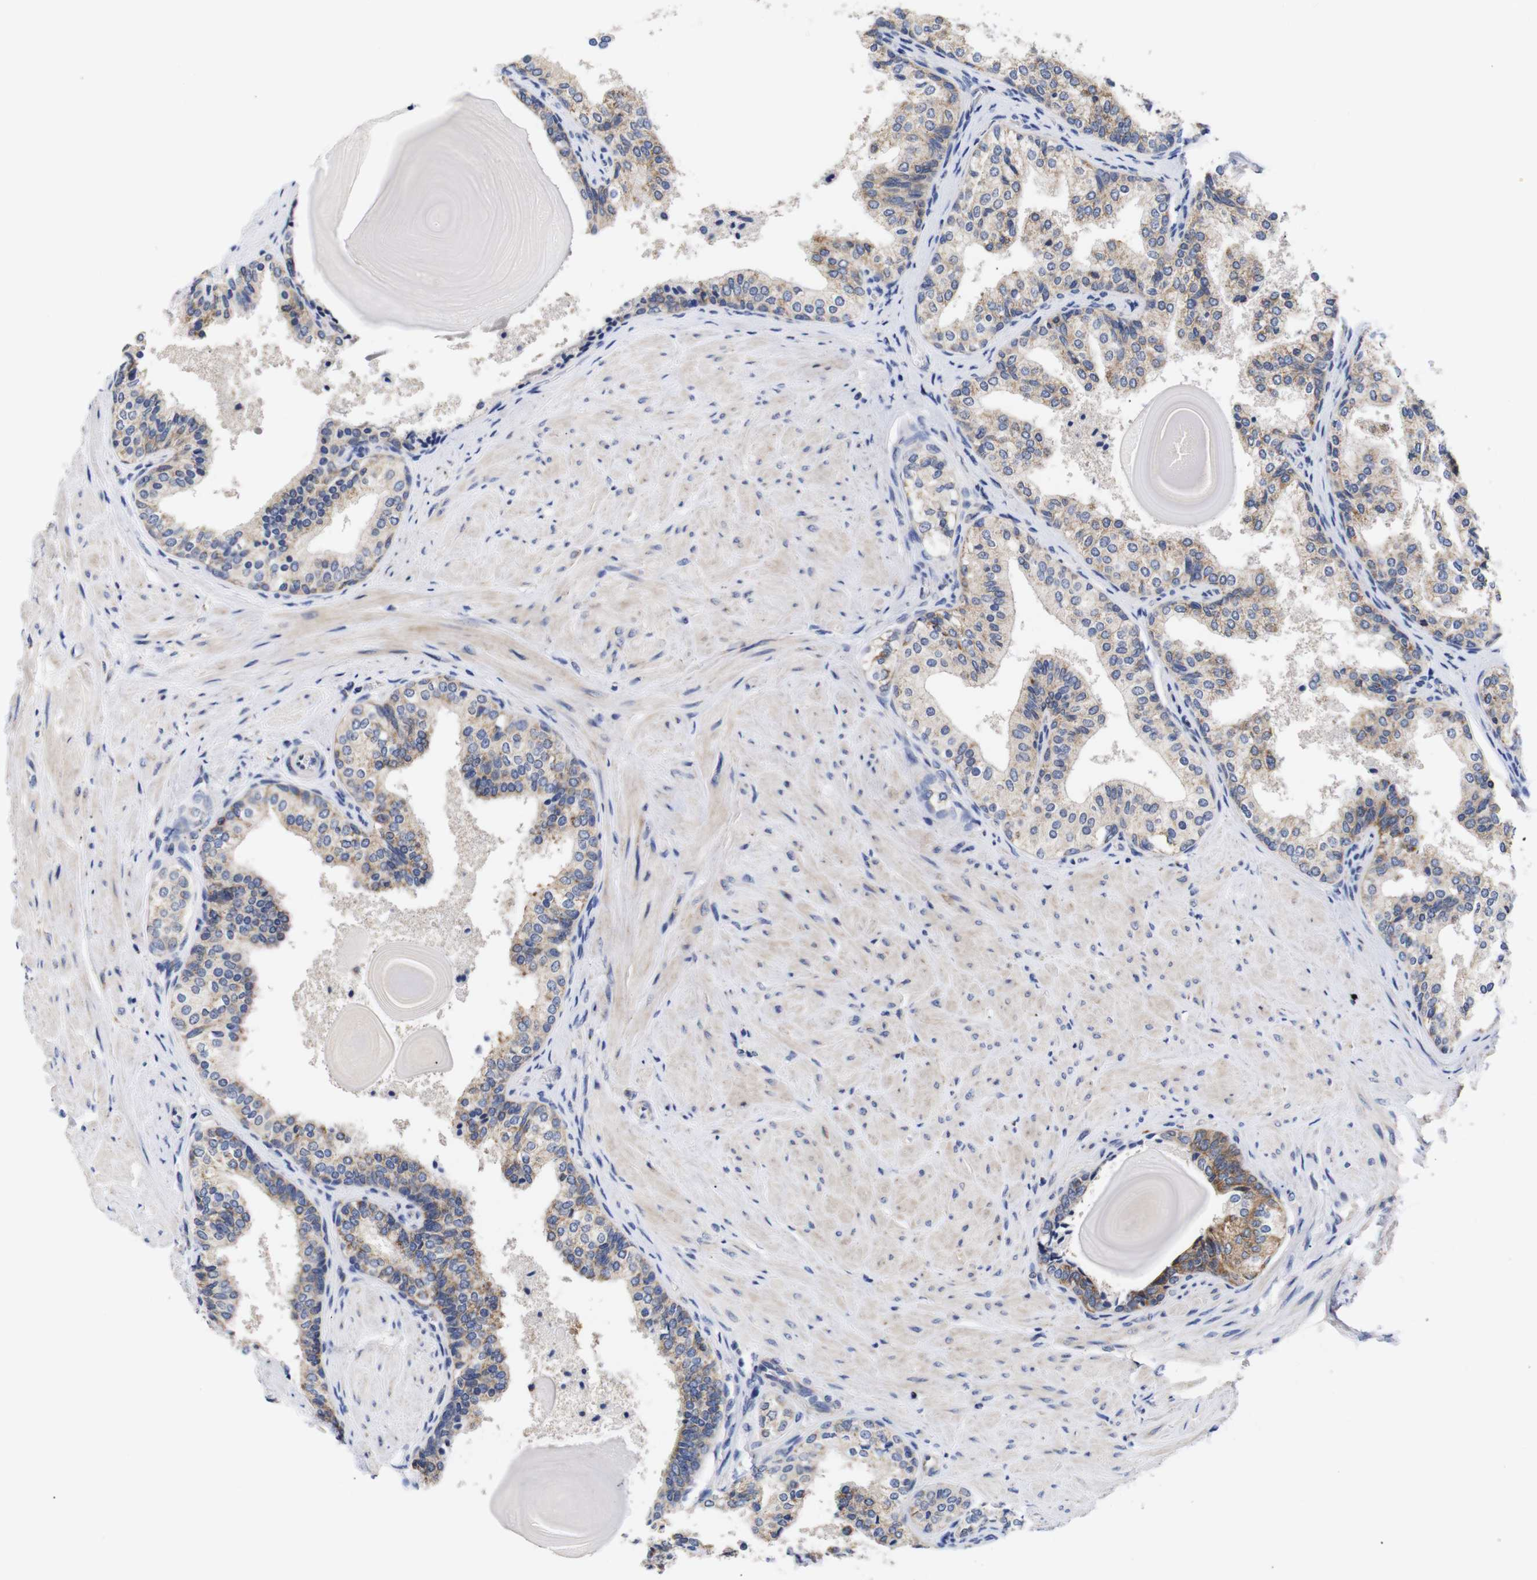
{"staining": {"intensity": "weak", "quantity": ">75%", "location": "cytoplasmic/membranous"}, "tissue": "prostate cancer", "cell_type": "Tumor cells", "image_type": "cancer", "snomed": [{"axis": "morphology", "description": "Adenocarcinoma, Low grade"}, {"axis": "topography", "description": "Prostate"}], "caption": "A brown stain highlights weak cytoplasmic/membranous staining of a protein in low-grade adenocarcinoma (prostate) tumor cells.", "gene": "OPN3", "patient": {"sex": "male", "age": 60}}